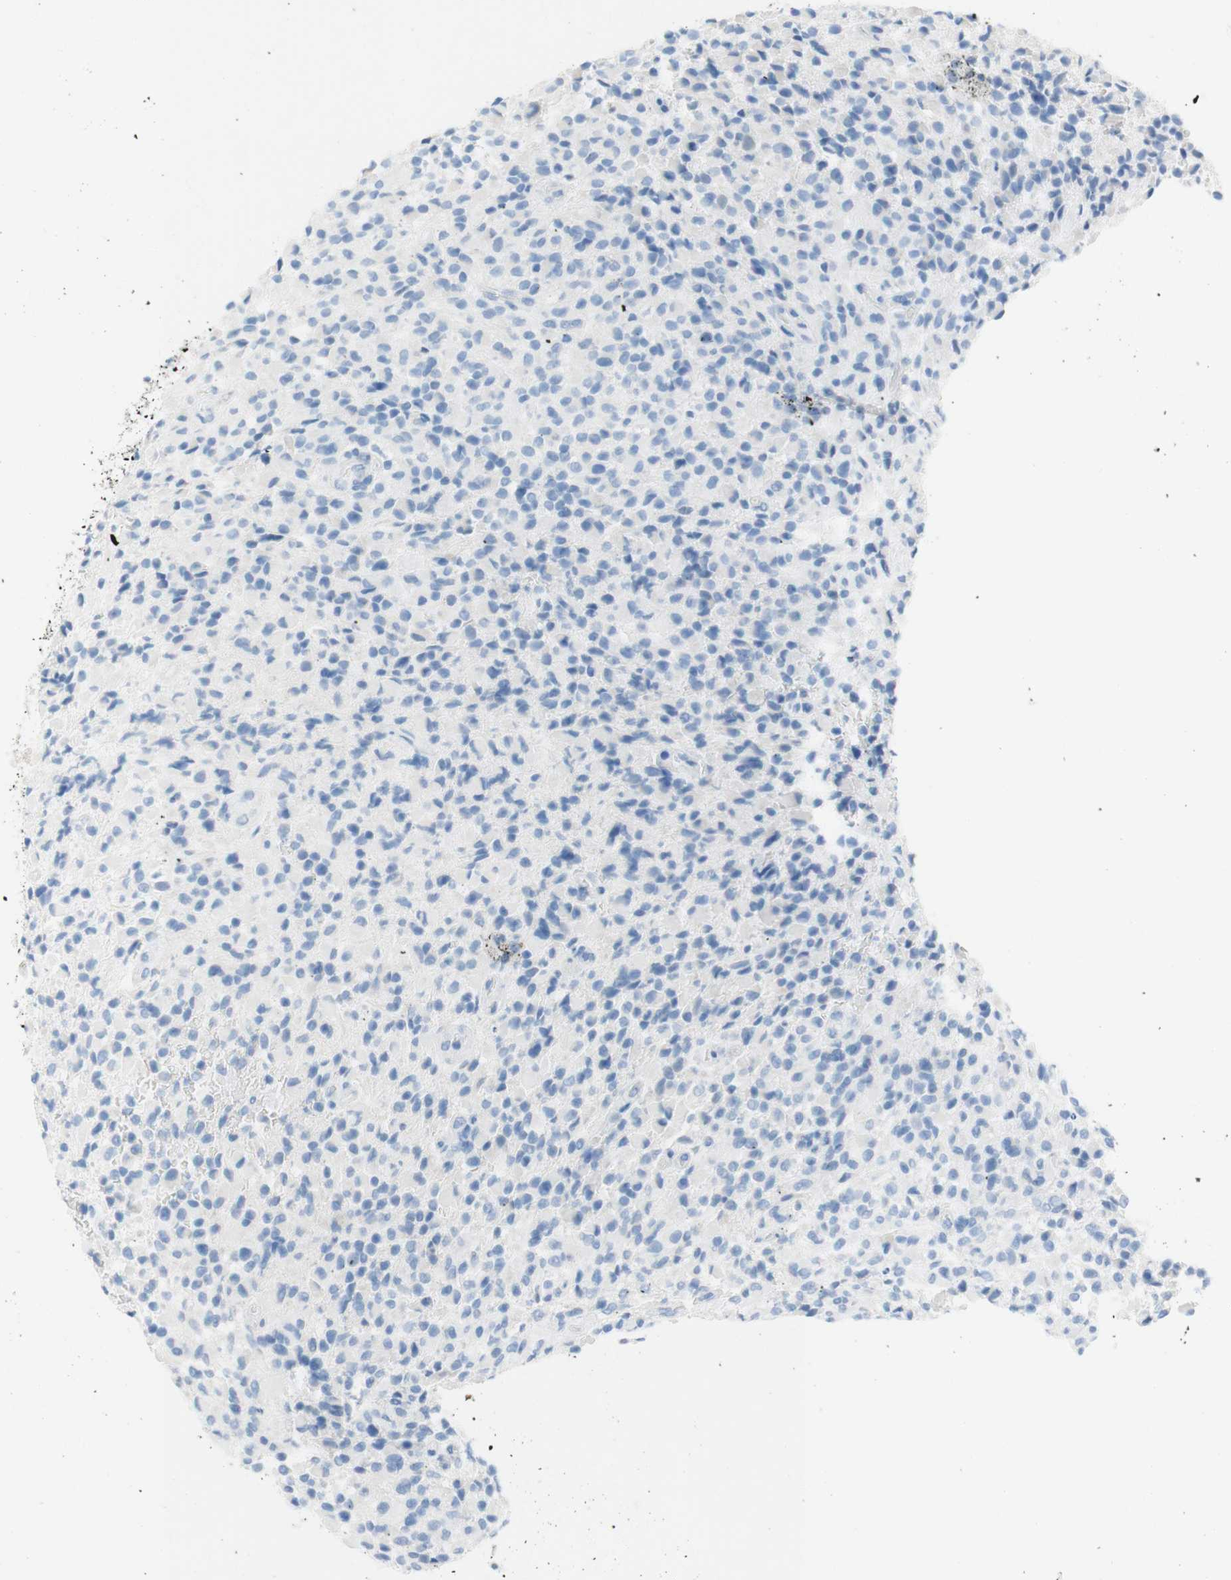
{"staining": {"intensity": "negative", "quantity": "none", "location": "none"}, "tissue": "glioma", "cell_type": "Tumor cells", "image_type": "cancer", "snomed": [{"axis": "morphology", "description": "Glioma, malignant, High grade"}, {"axis": "topography", "description": "Brain"}], "caption": "Glioma was stained to show a protein in brown. There is no significant positivity in tumor cells. (DAB (3,3'-diaminobenzidine) immunohistochemistry (IHC) with hematoxylin counter stain).", "gene": "CEACAM1", "patient": {"sex": "male", "age": 71}}